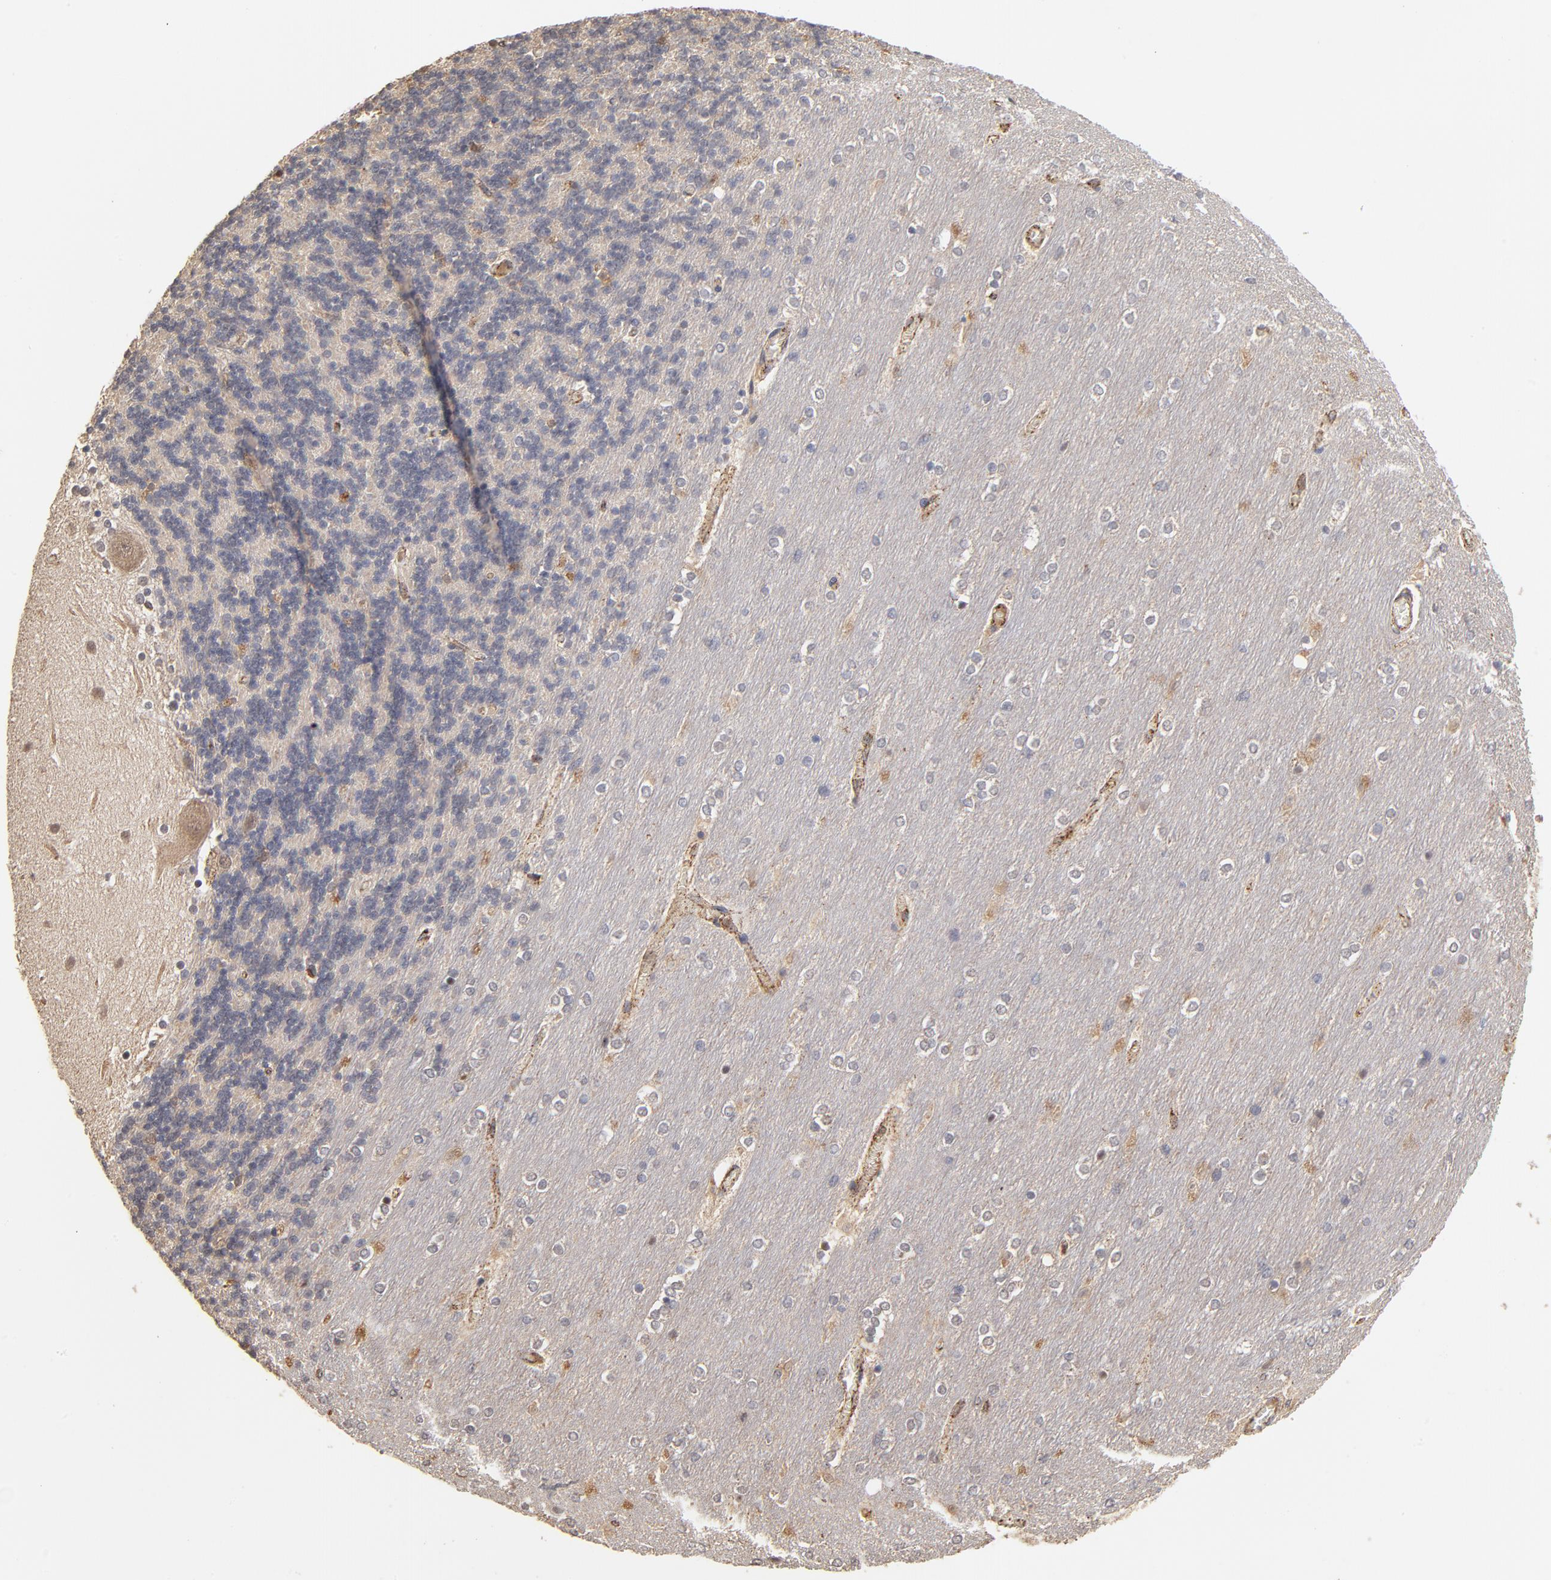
{"staining": {"intensity": "negative", "quantity": "none", "location": "none"}, "tissue": "cerebellum", "cell_type": "Cells in granular layer", "image_type": "normal", "snomed": [{"axis": "morphology", "description": "Normal tissue, NOS"}, {"axis": "topography", "description": "Cerebellum"}], "caption": "The immunohistochemistry micrograph has no significant positivity in cells in granular layer of cerebellum. (DAB (3,3'-diaminobenzidine) IHC visualized using brightfield microscopy, high magnification).", "gene": "ASB8", "patient": {"sex": "female", "age": 54}}